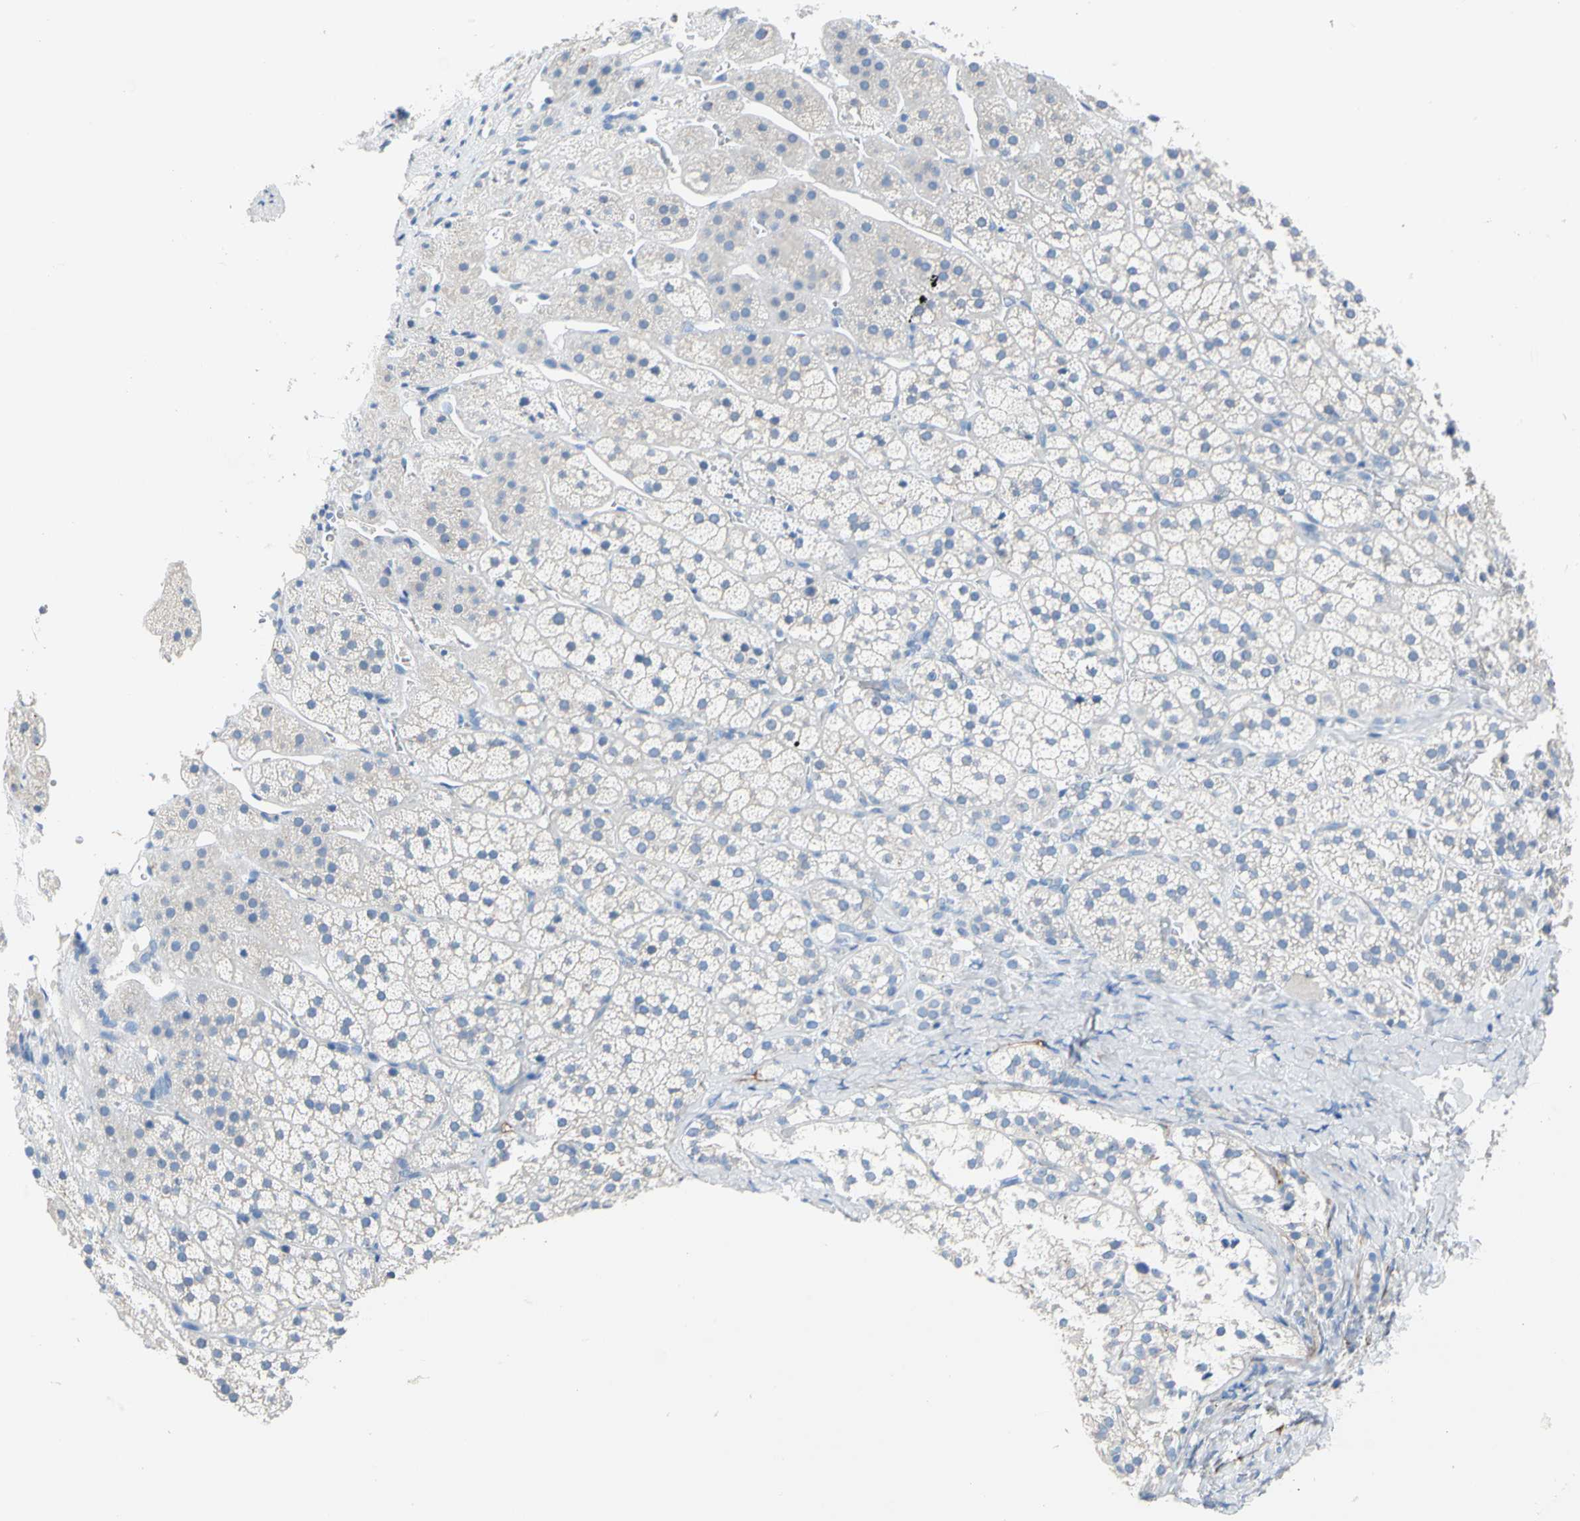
{"staining": {"intensity": "negative", "quantity": "none", "location": "none"}, "tissue": "adrenal gland", "cell_type": "Glandular cells", "image_type": "normal", "snomed": [{"axis": "morphology", "description": "Normal tissue, NOS"}, {"axis": "topography", "description": "Adrenal gland"}], "caption": "Protein analysis of benign adrenal gland displays no significant staining in glandular cells. (Stains: DAB (3,3'-diaminobenzidine) immunohistochemistry (IHC) with hematoxylin counter stain, Microscopy: brightfield microscopy at high magnification).", "gene": "PDPN", "patient": {"sex": "female", "age": 44}}